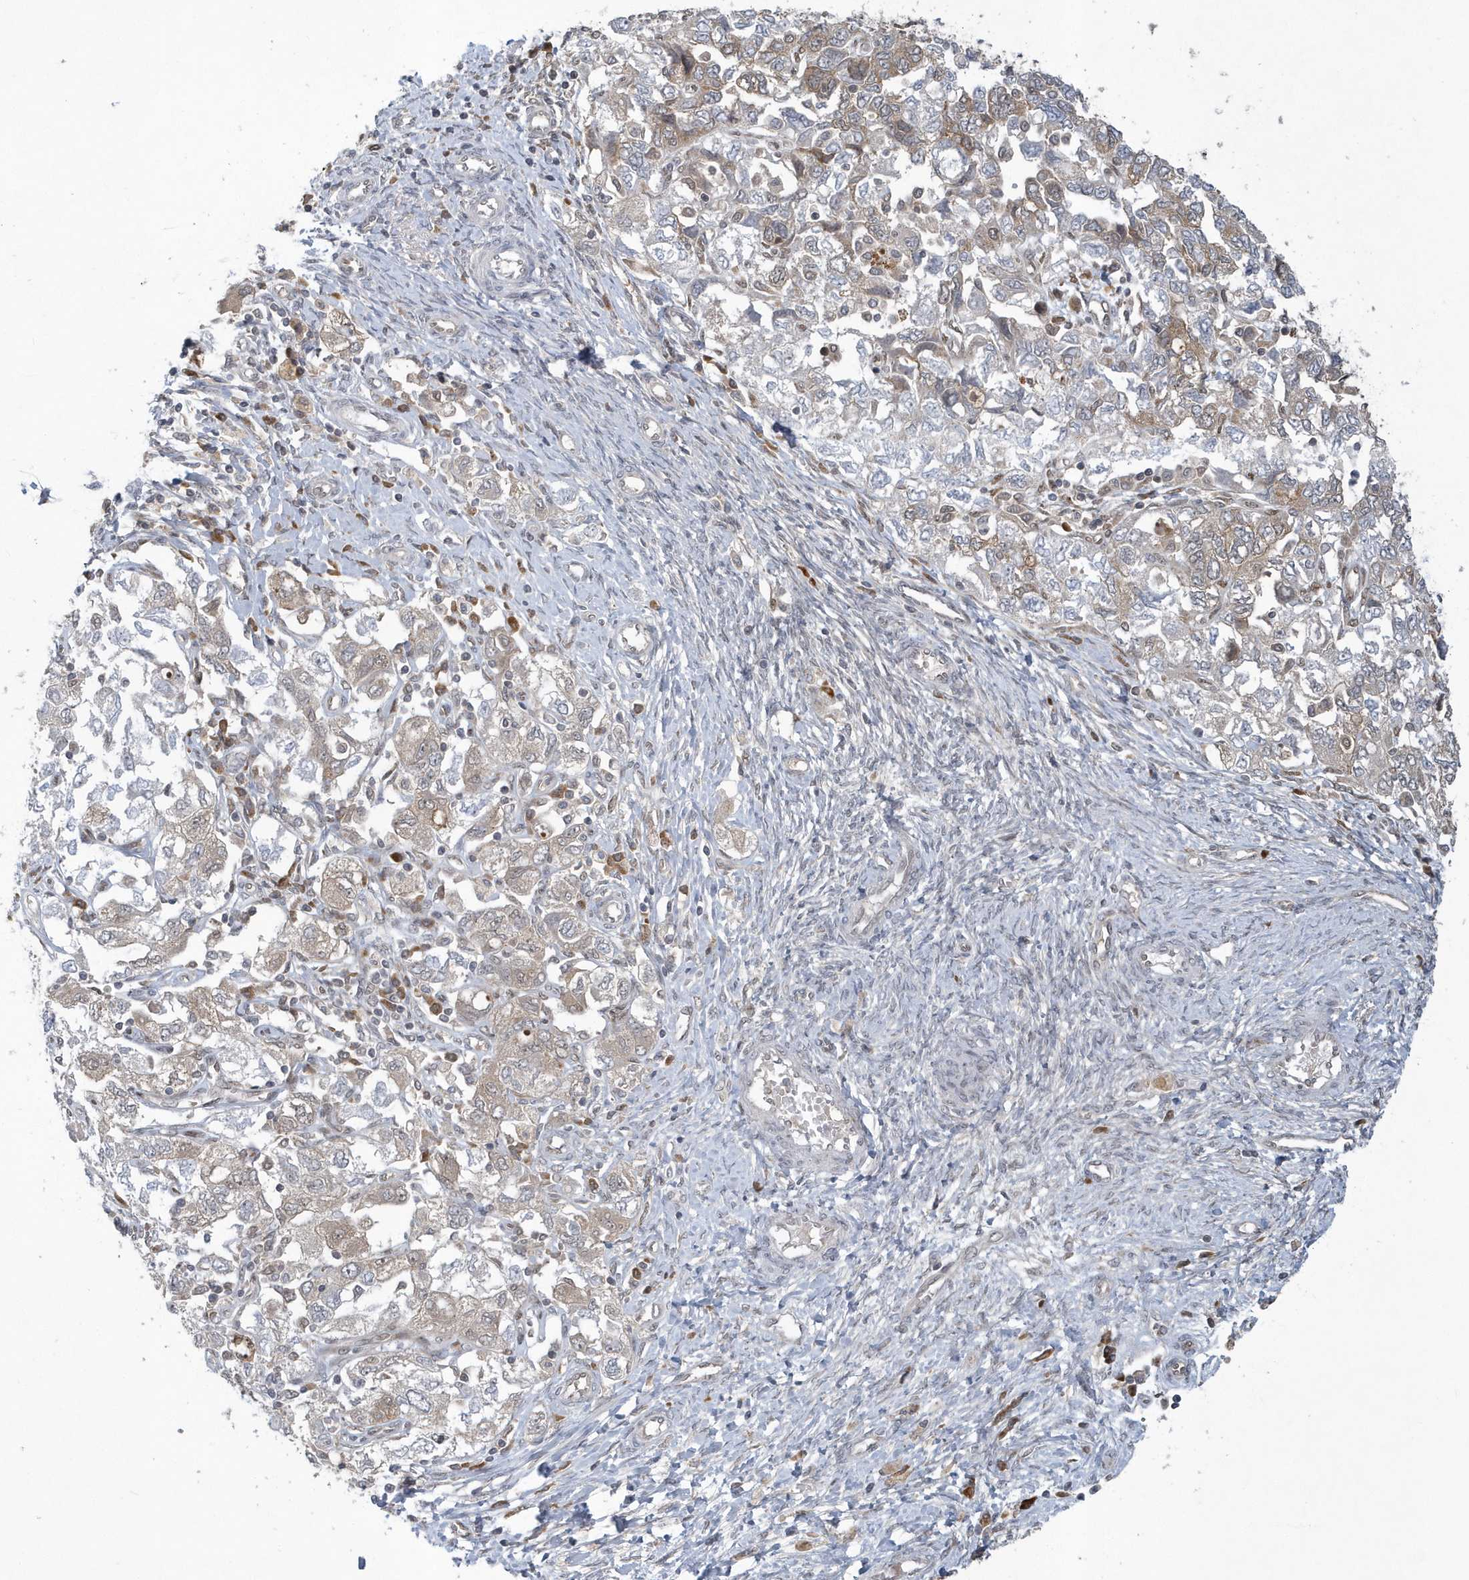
{"staining": {"intensity": "weak", "quantity": "<25%", "location": "cytoplasmic/membranous"}, "tissue": "ovarian cancer", "cell_type": "Tumor cells", "image_type": "cancer", "snomed": [{"axis": "morphology", "description": "Carcinoma, NOS"}, {"axis": "morphology", "description": "Cystadenocarcinoma, serous, NOS"}, {"axis": "topography", "description": "Ovary"}], "caption": "High magnification brightfield microscopy of ovarian carcinoma stained with DAB (3,3'-diaminobenzidine) (brown) and counterstained with hematoxylin (blue): tumor cells show no significant expression.", "gene": "ATG4A", "patient": {"sex": "female", "age": 69}}